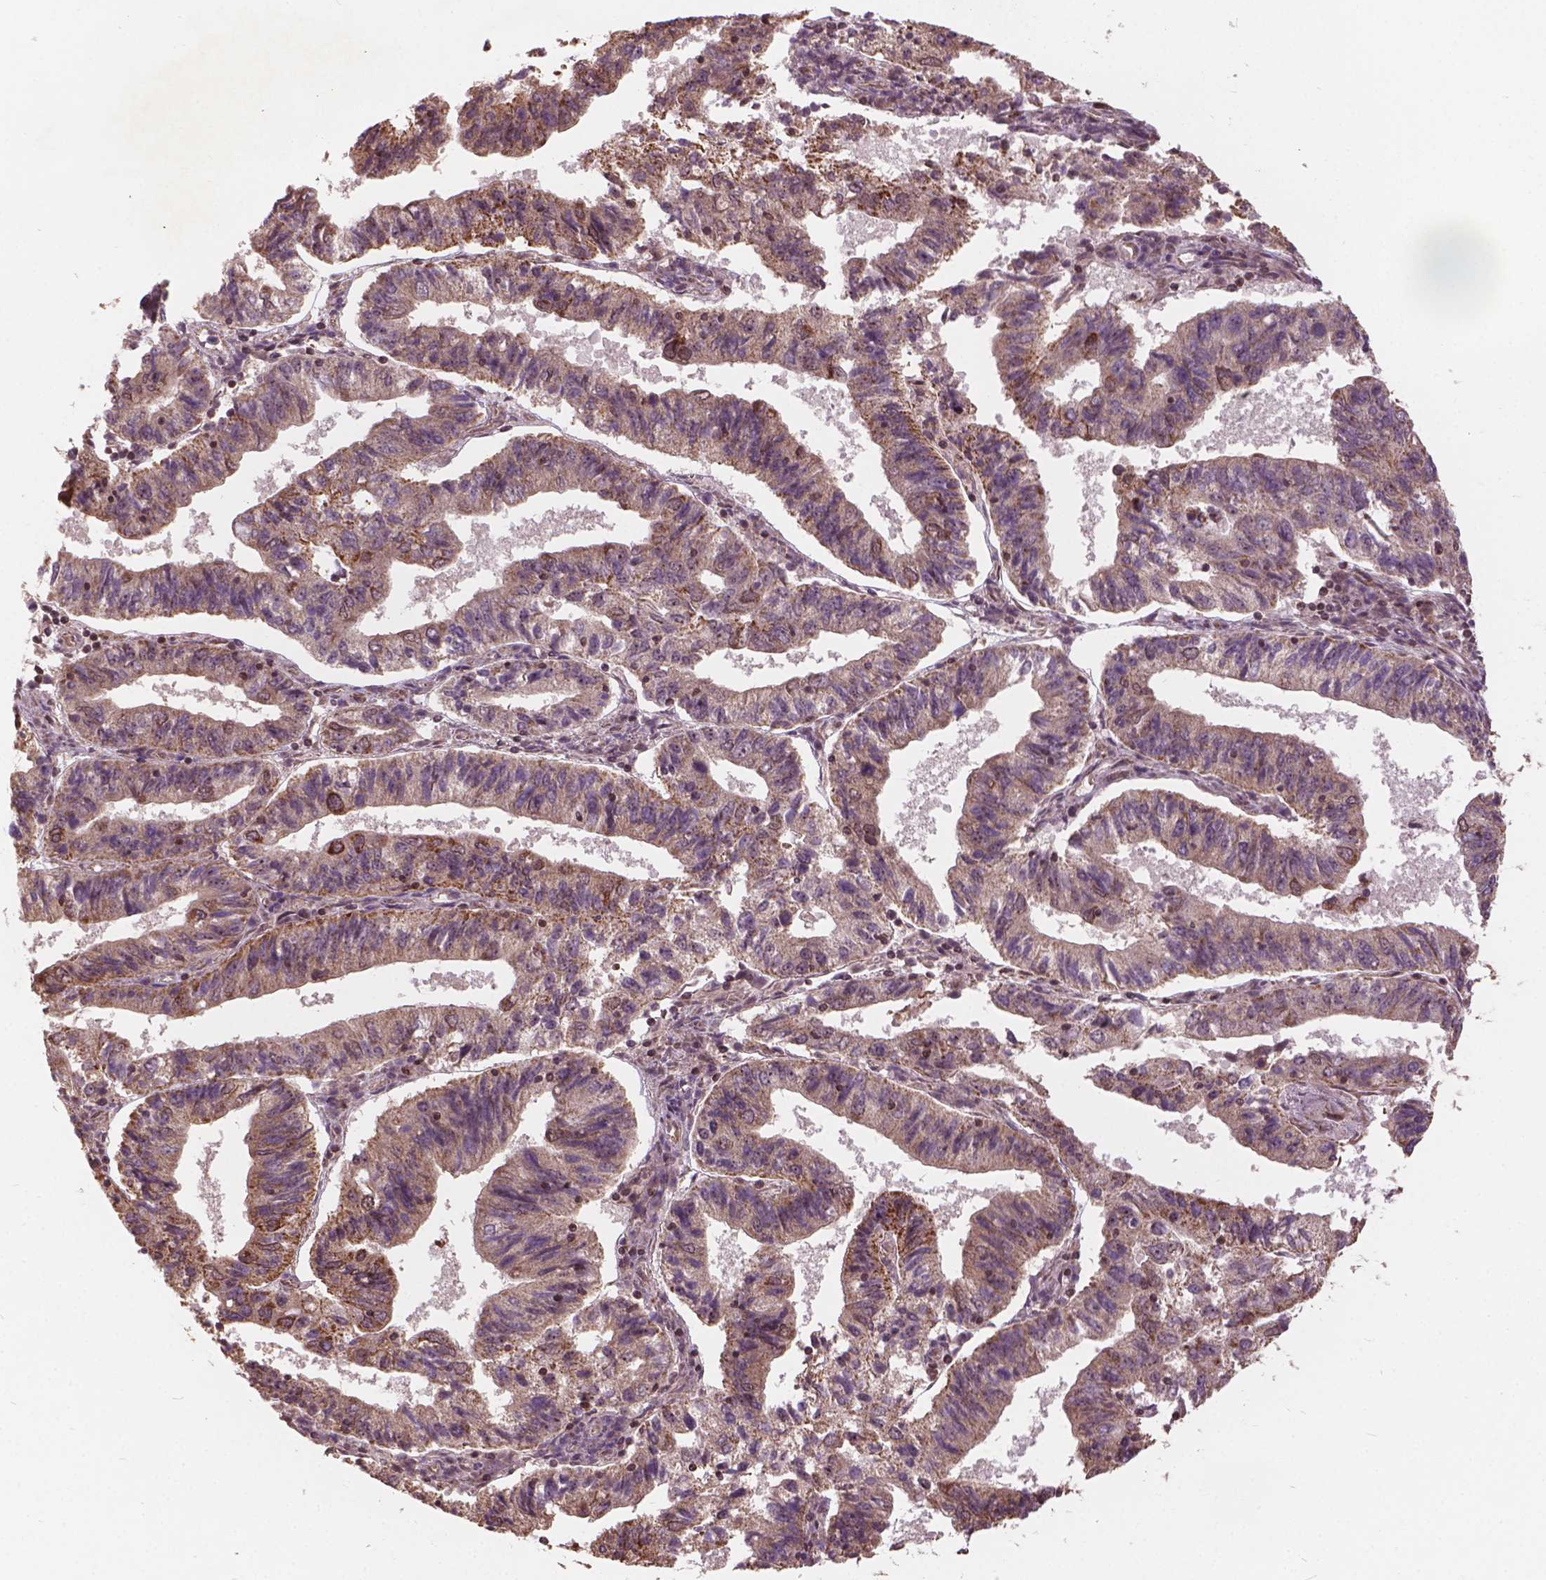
{"staining": {"intensity": "moderate", "quantity": ">75%", "location": "cytoplasmic/membranous"}, "tissue": "endometrial cancer", "cell_type": "Tumor cells", "image_type": "cancer", "snomed": [{"axis": "morphology", "description": "Adenocarcinoma, NOS"}, {"axis": "topography", "description": "Endometrium"}], "caption": "A photomicrograph of endometrial cancer (adenocarcinoma) stained for a protein demonstrates moderate cytoplasmic/membranous brown staining in tumor cells. The staining was performed using DAB (3,3'-diaminobenzidine), with brown indicating positive protein expression. Nuclei are stained blue with hematoxylin.", "gene": "GPS2", "patient": {"sex": "female", "age": 82}}